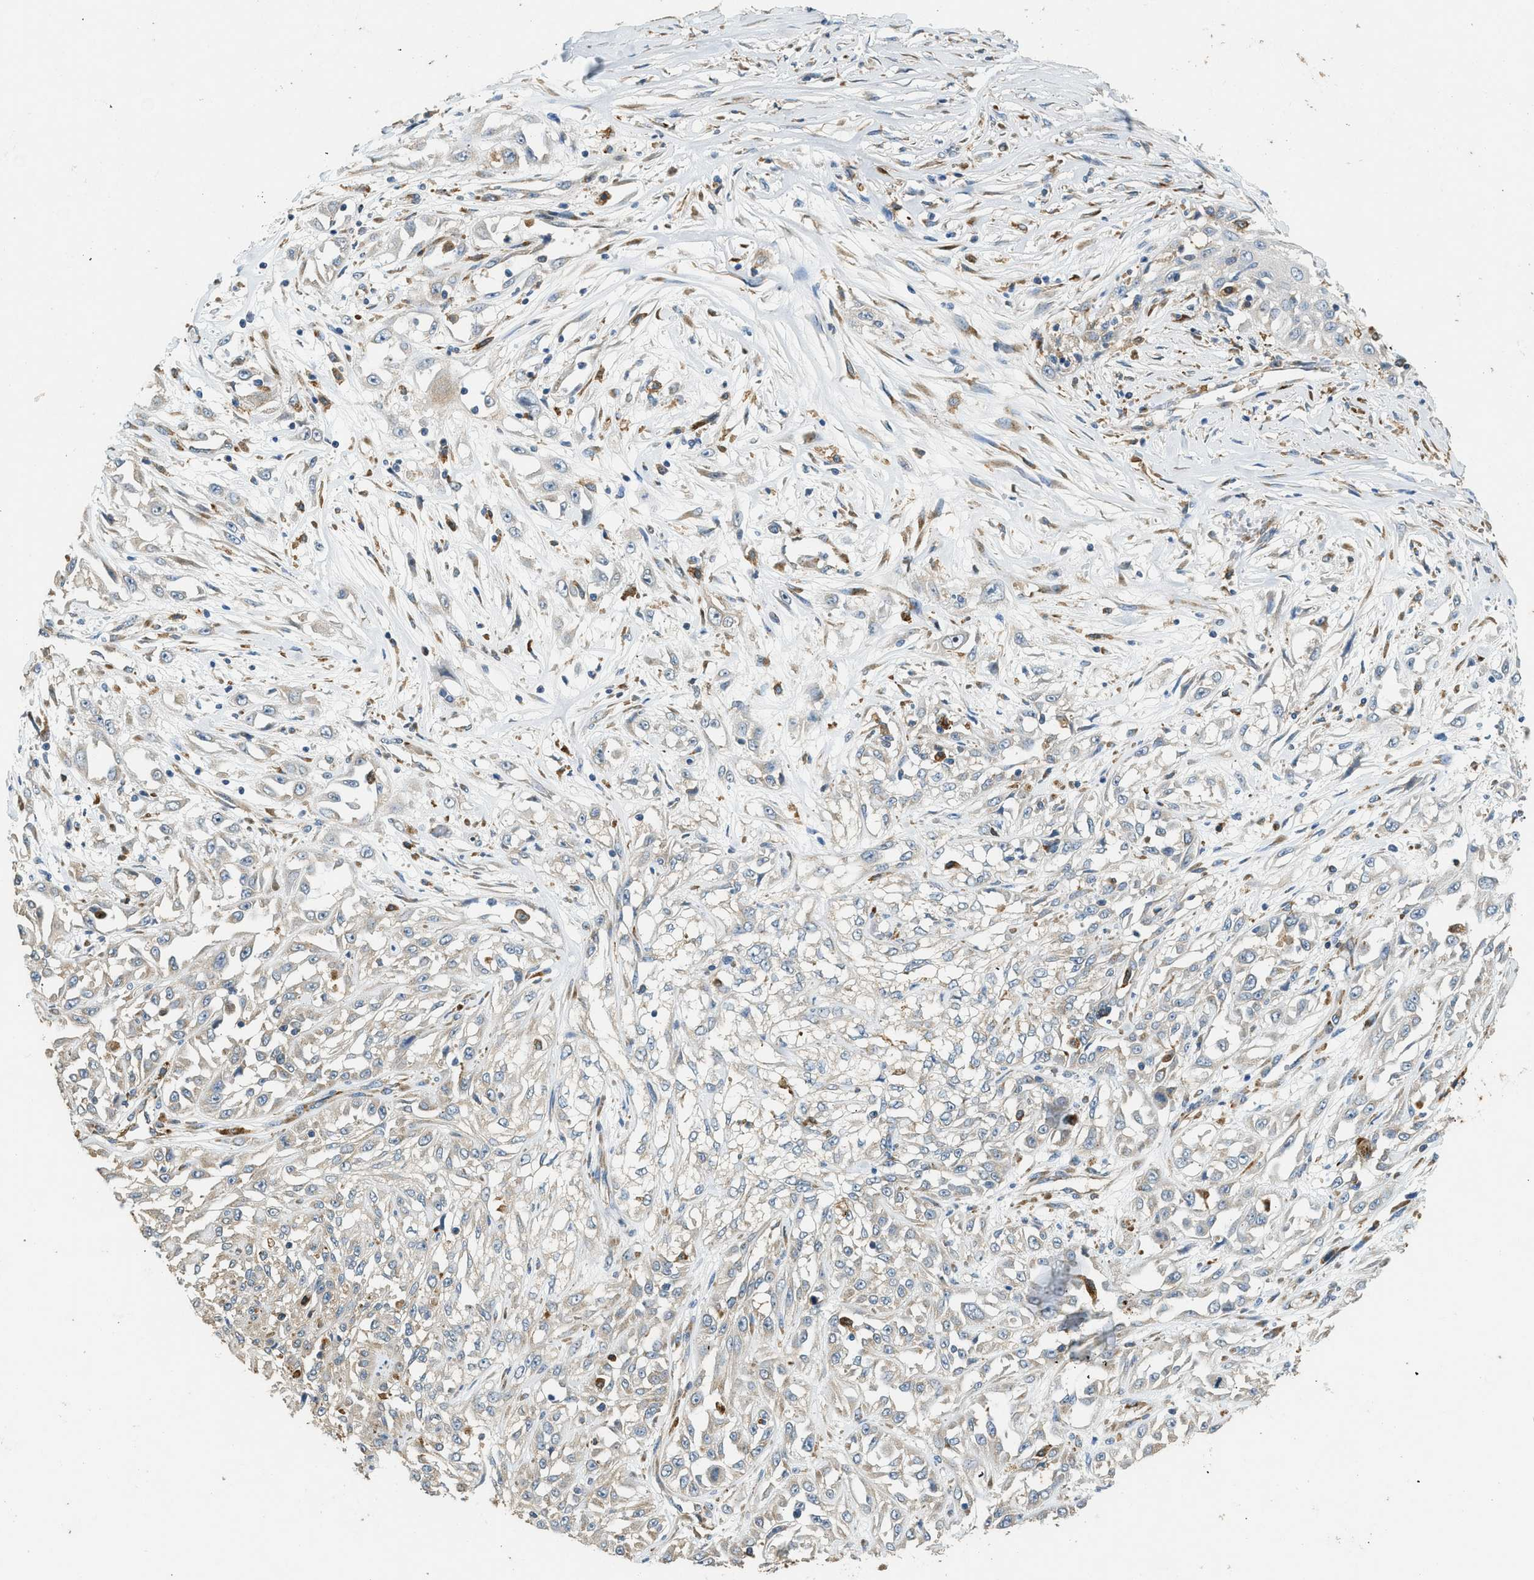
{"staining": {"intensity": "weak", "quantity": "<25%", "location": "cytoplasmic/membranous"}, "tissue": "skin cancer", "cell_type": "Tumor cells", "image_type": "cancer", "snomed": [{"axis": "morphology", "description": "Squamous cell carcinoma, NOS"}, {"axis": "morphology", "description": "Squamous cell carcinoma, metastatic, NOS"}, {"axis": "topography", "description": "Skin"}, {"axis": "topography", "description": "Lymph node"}], "caption": "DAB immunohistochemical staining of human metastatic squamous cell carcinoma (skin) demonstrates no significant expression in tumor cells.", "gene": "CTSB", "patient": {"sex": "male", "age": 75}}